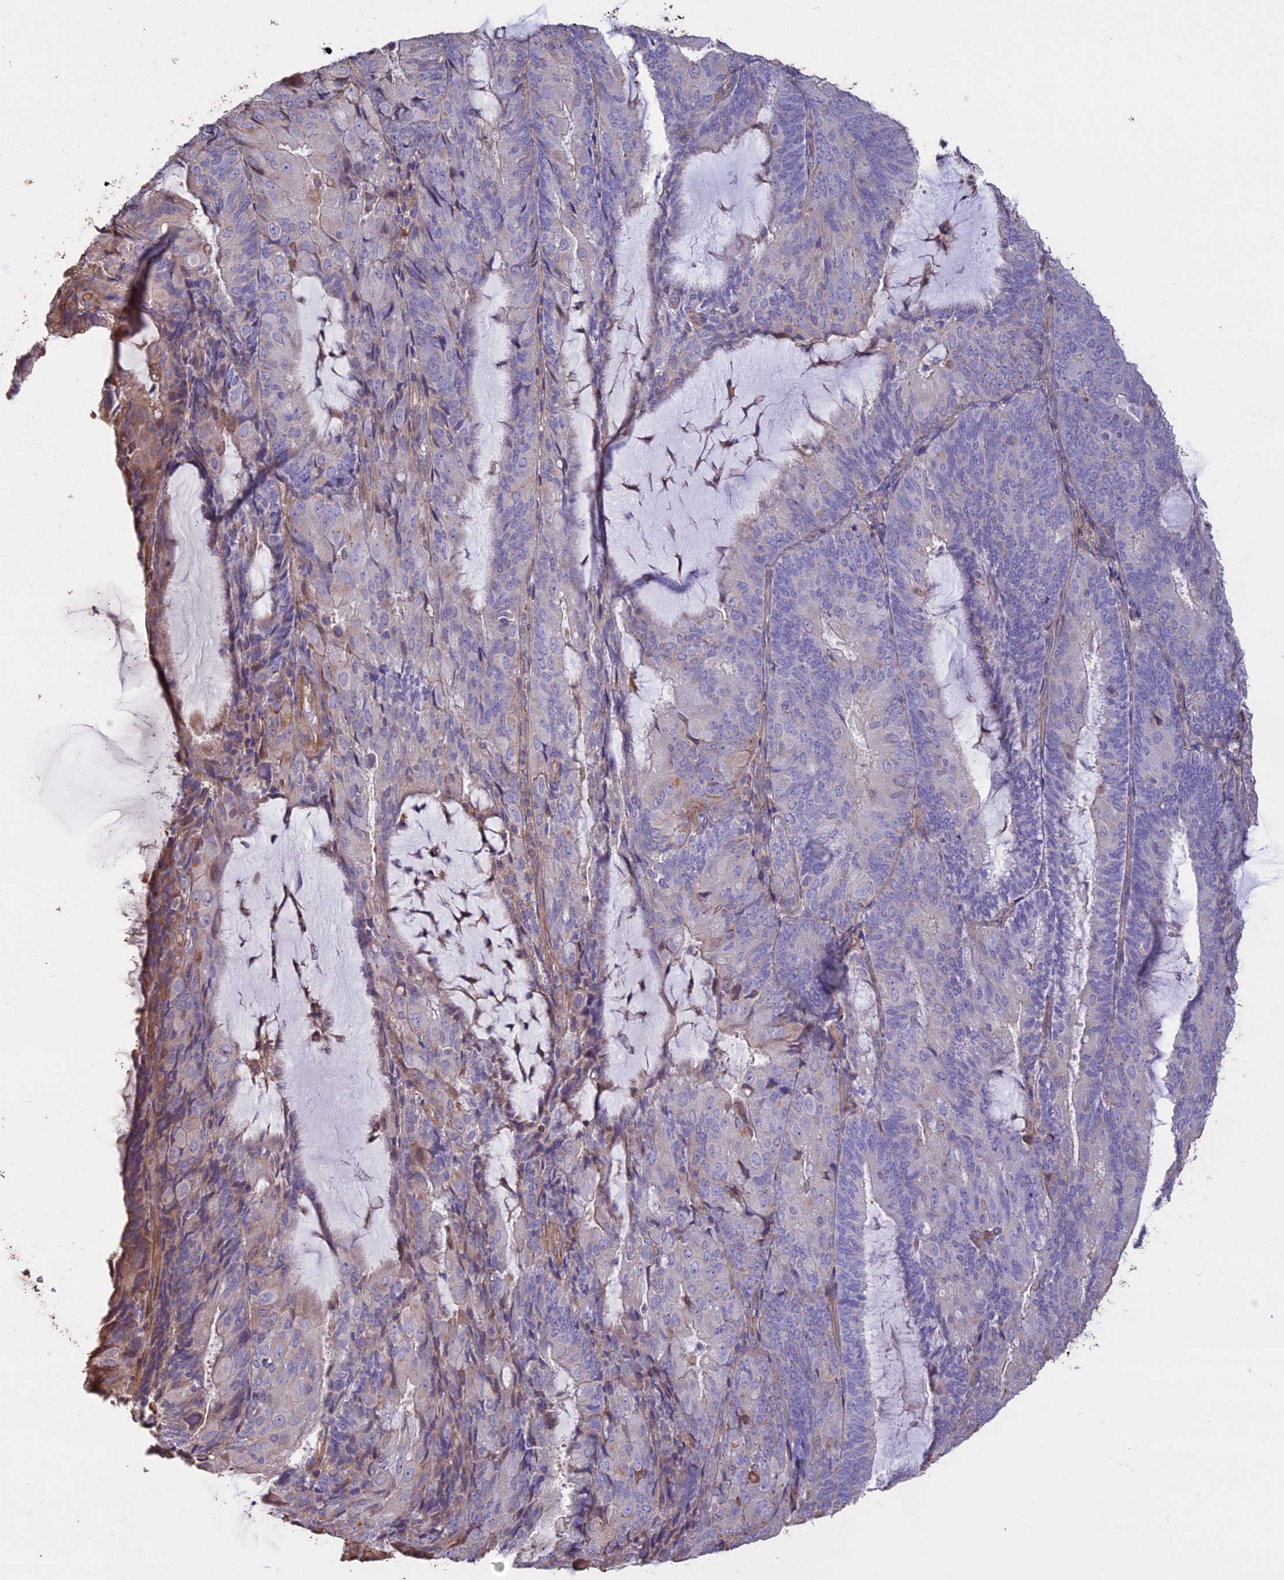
{"staining": {"intensity": "weak", "quantity": "<25%", "location": "cytoplasmic/membranous"}, "tissue": "endometrial cancer", "cell_type": "Tumor cells", "image_type": "cancer", "snomed": [{"axis": "morphology", "description": "Adenocarcinoma, NOS"}, {"axis": "topography", "description": "Endometrium"}], "caption": "Immunohistochemistry (IHC) of endometrial cancer shows no positivity in tumor cells. (Immunohistochemistry (IHC), brightfield microscopy, high magnification).", "gene": "CCDC148", "patient": {"sex": "female", "age": 81}}